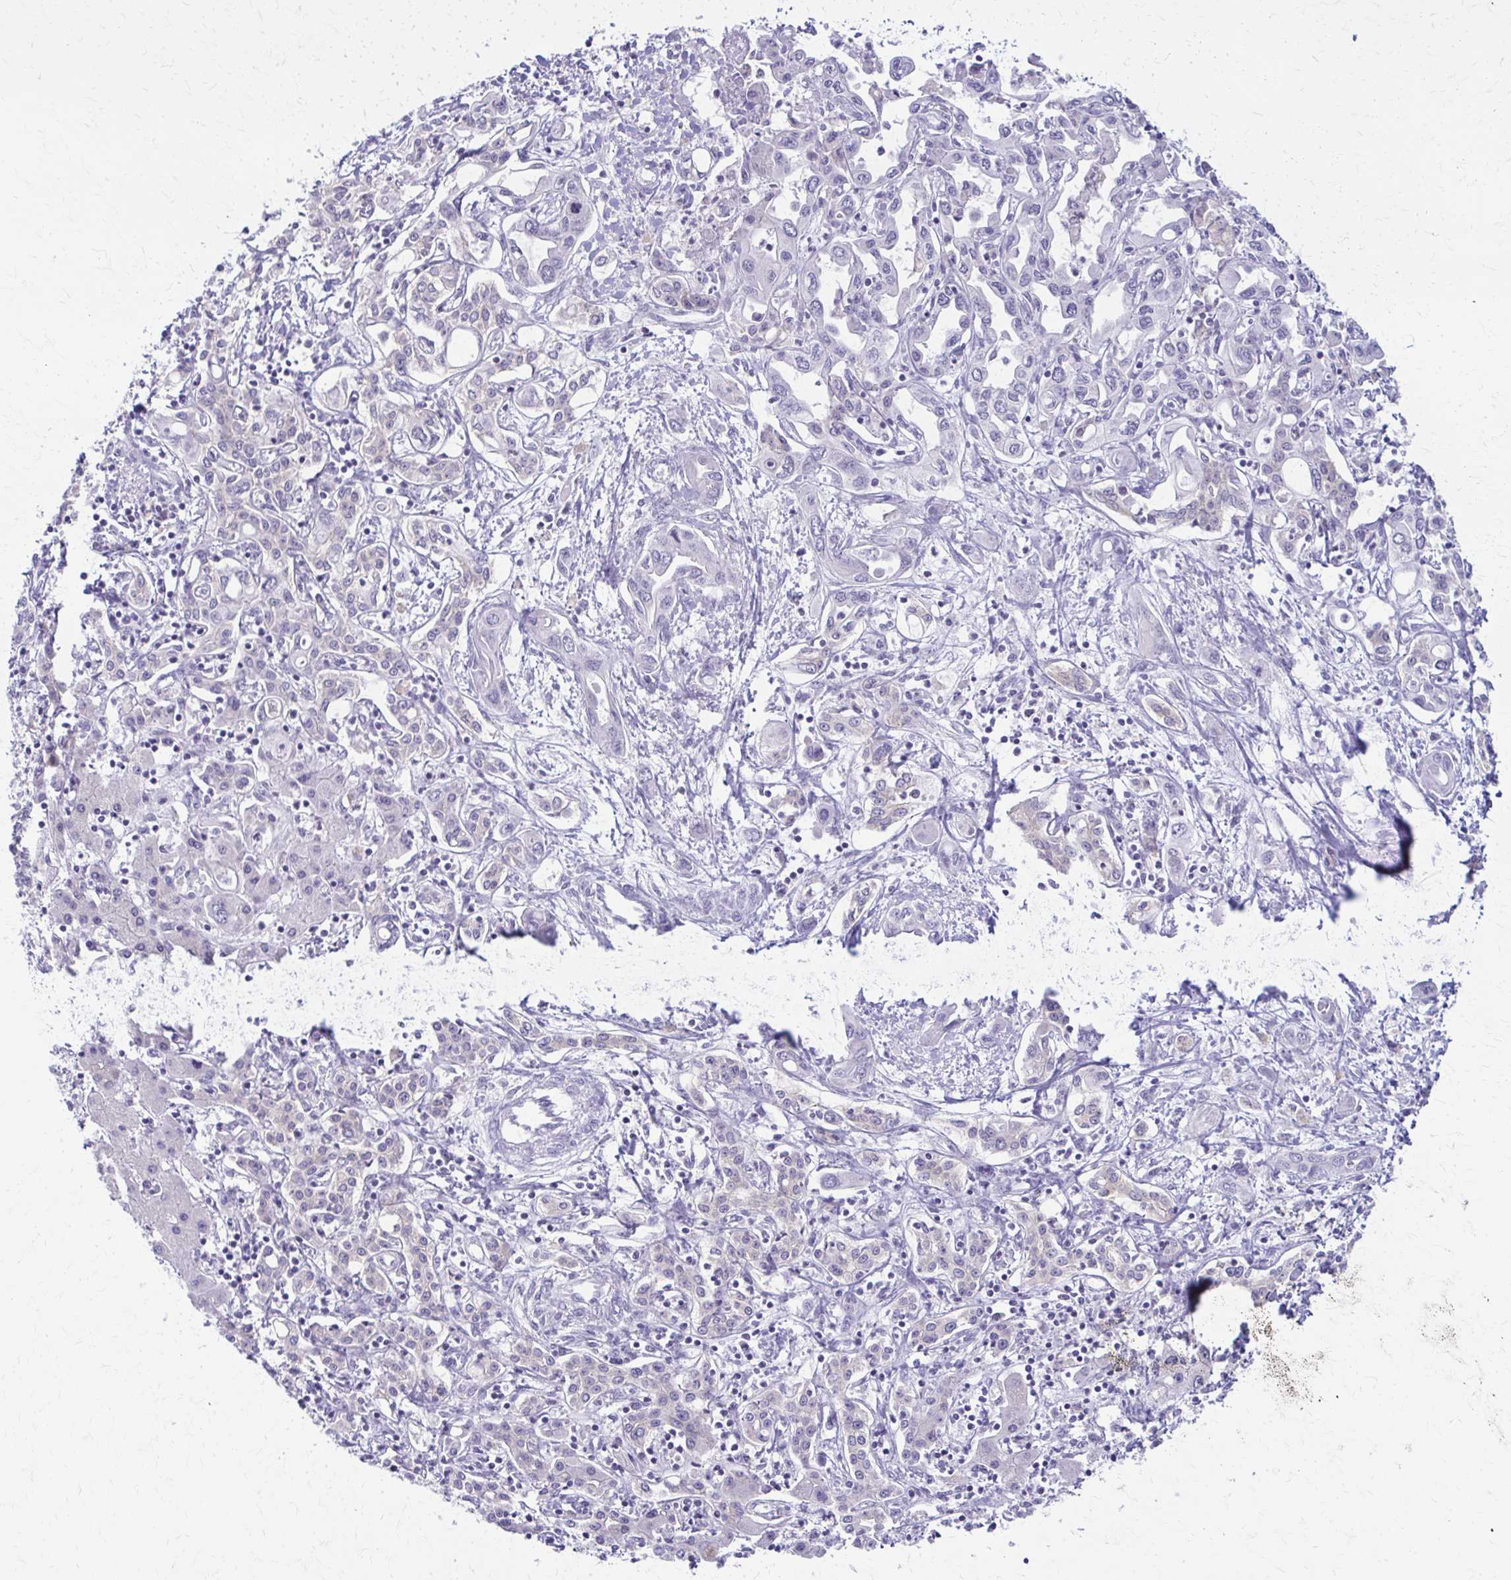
{"staining": {"intensity": "negative", "quantity": "none", "location": "none"}, "tissue": "liver cancer", "cell_type": "Tumor cells", "image_type": "cancer", "snomed": [{"axis": "morphology", "description": "Cholangiocarcinoma"}, {"axis": "topography", "description": "Liver"}], "caption": "Tumor cells show no significant protein positivity in liver cancer.", "gene": "PIK3AP1", "patient": {"sex": "female", "age": 64}}